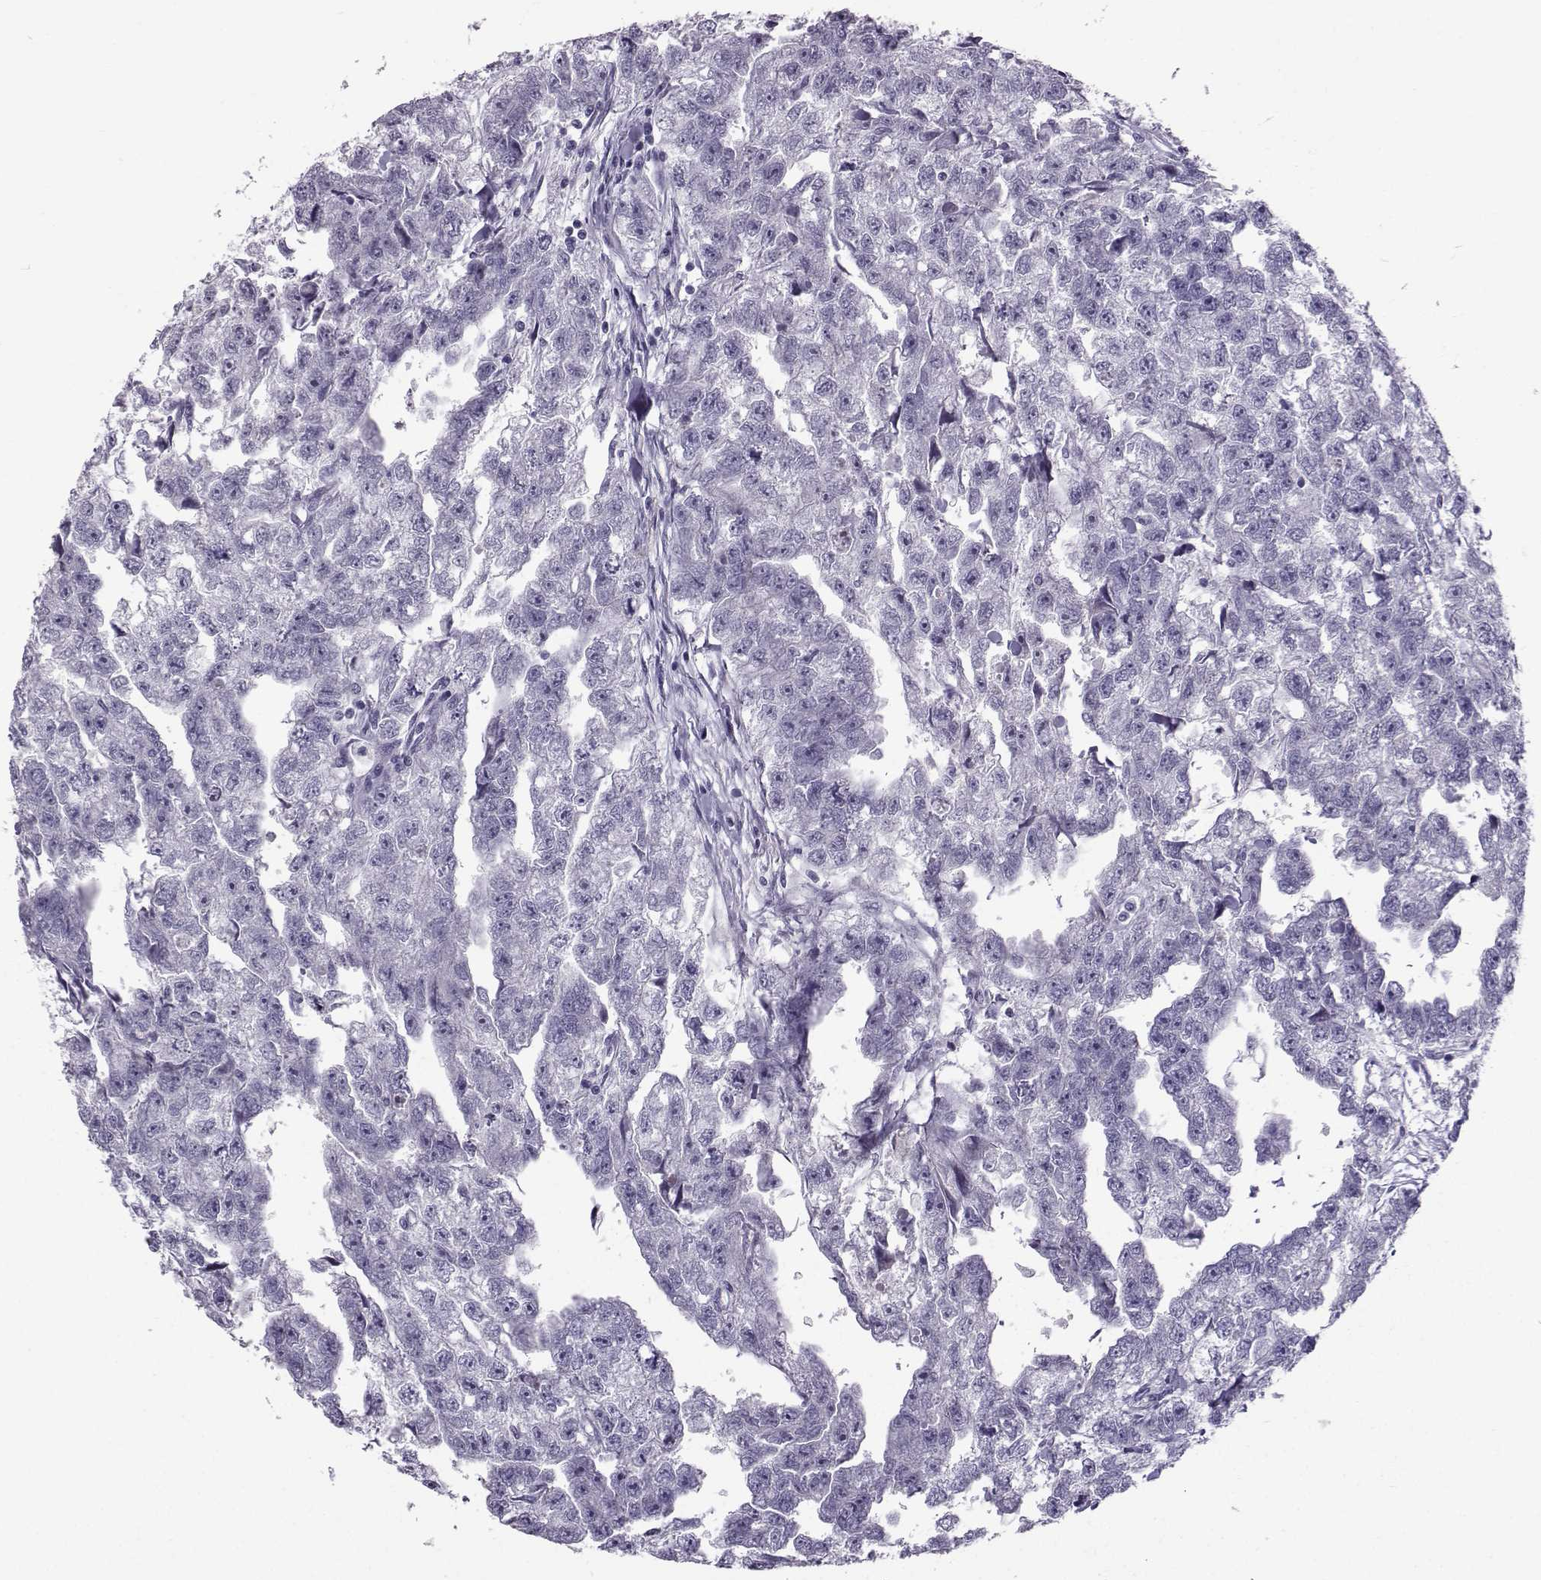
{"staining": {"intensity": "negative", "quantity": "none", "location": "none"}, "tissue": "testis cancer", "cell_type": "Tumor cells", "image_type": "cancer", "snomed": [{"axis": "morphology", "description": "Carcinoma, Embryonal, NOS"}, {"axis": "morphology", "description": "Teratoma, malignant, NOS"}, {"axis": "topography", "description": "Testis"}], "caption": "Immunohistochemical staining of human testis cancer (embryonal carcinoma) reveals no significant positivity in tumor cells.", "gene": "DMRT3", "patient": {"sex": "male", "age": 44}}